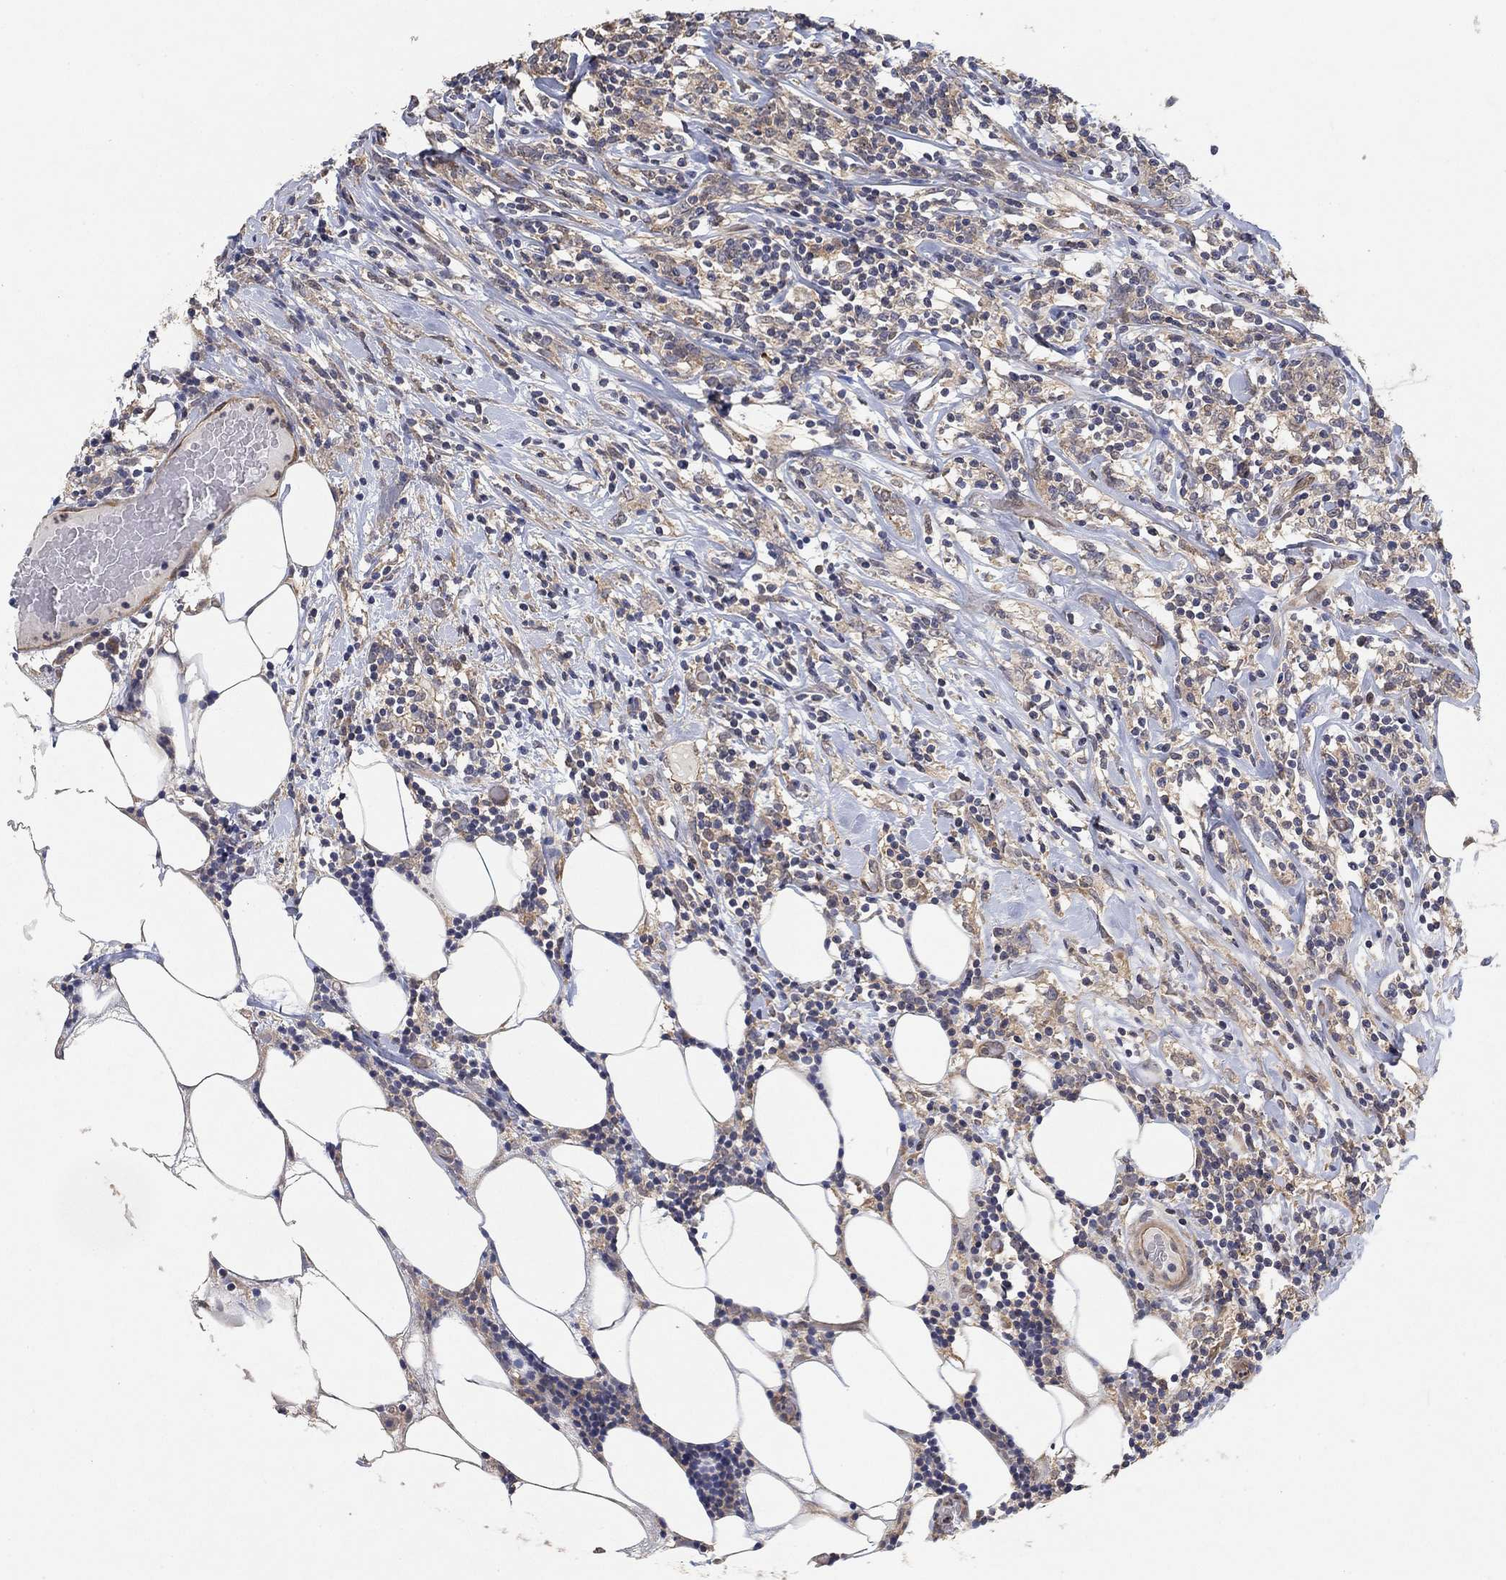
{"staining": {"intensity": "negative", "quantity": "none", "location": "none"}, "tissue": "lymphoma", "cell_type": "Tumor cells", "image_type": "cancer", "snomed": [{"axis": "morphology", "description": "Malignant lymphoma, non-Hodgkin's type, High grade"}, {"axis": "topography", "description": "Lymph node"}], "caption": "There is no significant staining in tumor cells of lymphoma.", "gene": "MCUR1", "patient": {"sex": "female", "age": 84}}